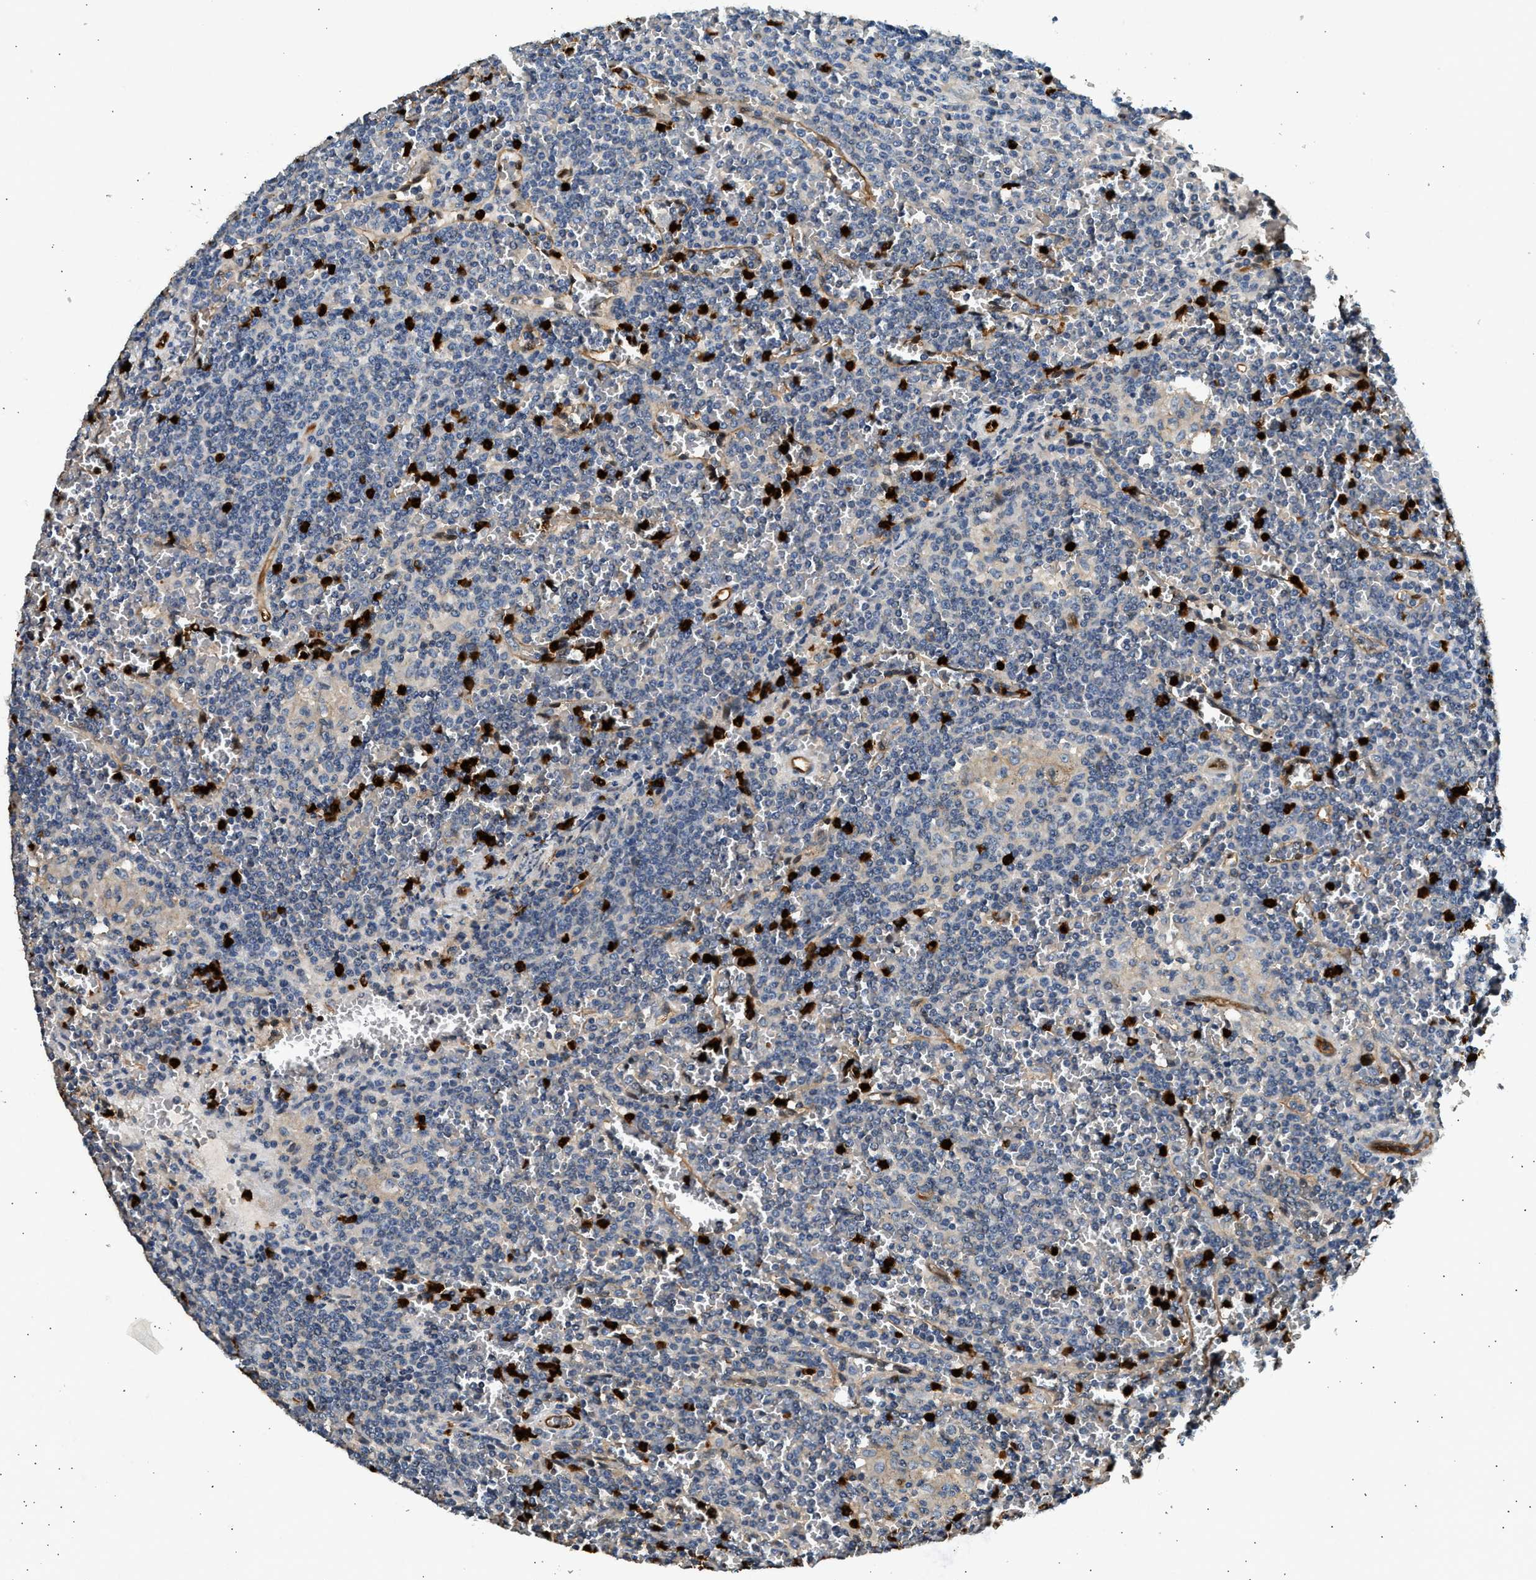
{"staining": {"intensity": "negative", "quantity": "none", "location": "none"}, "tissue": "lymphoma", "cell_type": "Tumor cells", "image_type": "cancer", "snomed": [{"axis": "morphology", "description": "Malignant lymphoma, non-Hodgkin's type, Low grade"}, {"axis": "topography", "description": "Spleen"}], "caption": "Tumor cells show no significant protein expression in lymphoma. (Brightfield microscopy of DAB immunohistochemistry at high magnification).", "gene": "ANXA3", "patient": {"sex": "female", "age": 19}}